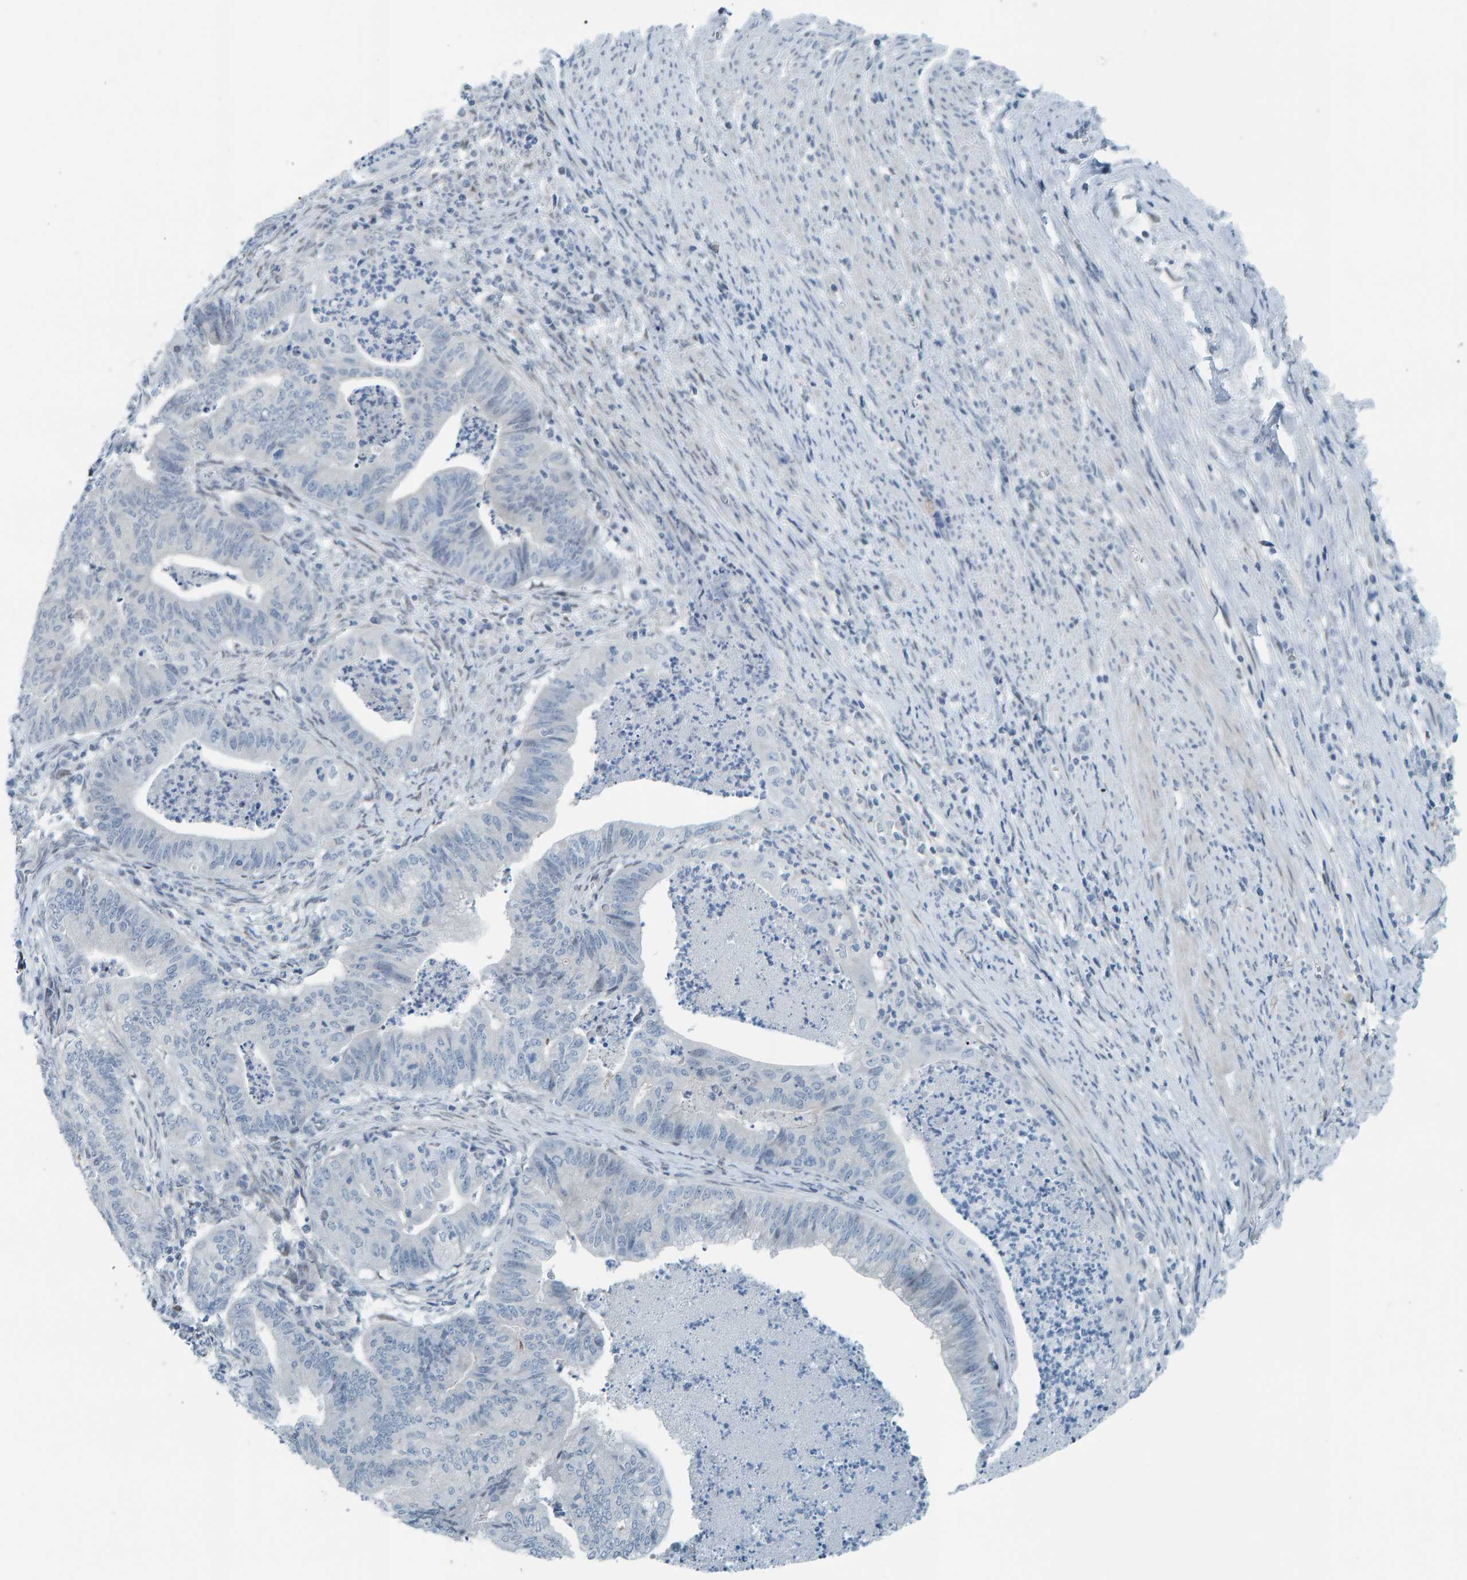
{"staining": {"intensity": "negative", "quantity": "none", "location": "none"}, "tissue": "endometrial cancer", "cell_type": "Tumor cells", "image_type": "cancer", "snomed": [{"axis": "morphology", "description": "Polyp, NOS"}, {"axis": "morphology", "description": "Adenocarcinoma, NOS"}, {"axis": "morphology", "description": "Adenoma, NOS"}, {"axis": "topography", "description": "Endometrium"}], "caption": "A photomicrograph of endometrial cancer (adenocarcinoma) stained for a protein exhibits no brown staining in tumor cells. Brightfield microscopy of immunohistochemistry (IHC) stained with DAB (3,3'-diaminobenzidine) (brown) and hematoxylin (blue), captured at high magnification.", "gene": "CNP", "patient": {"sex": "female", "age": 79}}